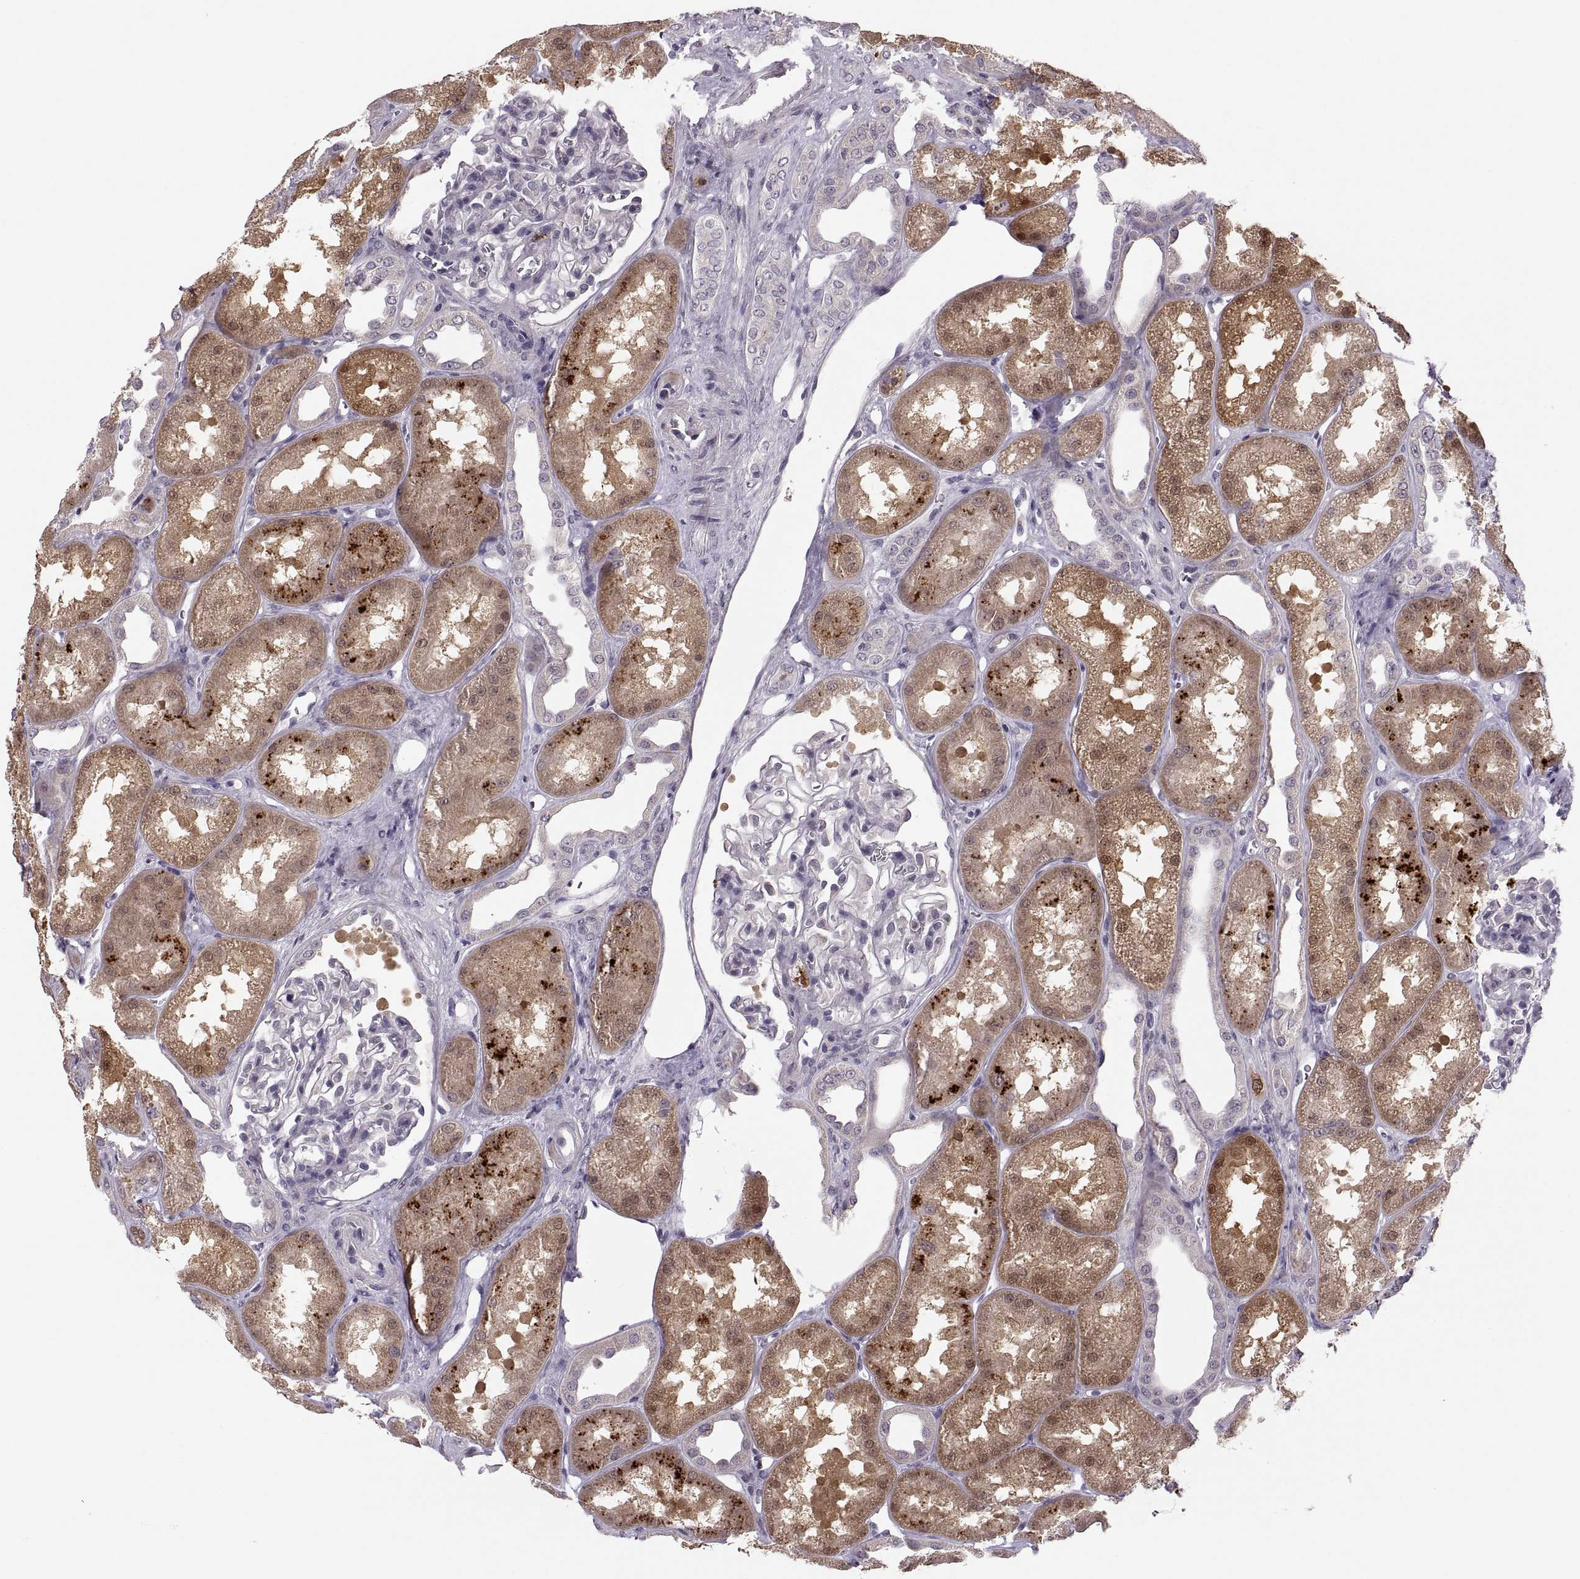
{"staining": {"intensity": "negative", "quantity": "none", "location": "none"}, "tissue": "kidney", "cell_type": "Cells in glomeruli", "image_type": "normal", "snomed": [{"axis": "morphology", "description": "Normal tissue, NOS"}, {"axis": "topography", "description": "Kidney"}], "caption": "IHC histopathology image of benign kidney stained for a protein (brown), which displays no expression in cells in glomeruli. The staining was performed using DAB (3,3'-diaminobenzidine) to visualize the protein expression in brown, while the nuclei were stained in blue with hematoxylin (Magnification: 20x).", "gene": "ADH6", "patient": {"sex": "male", "age": 61}}